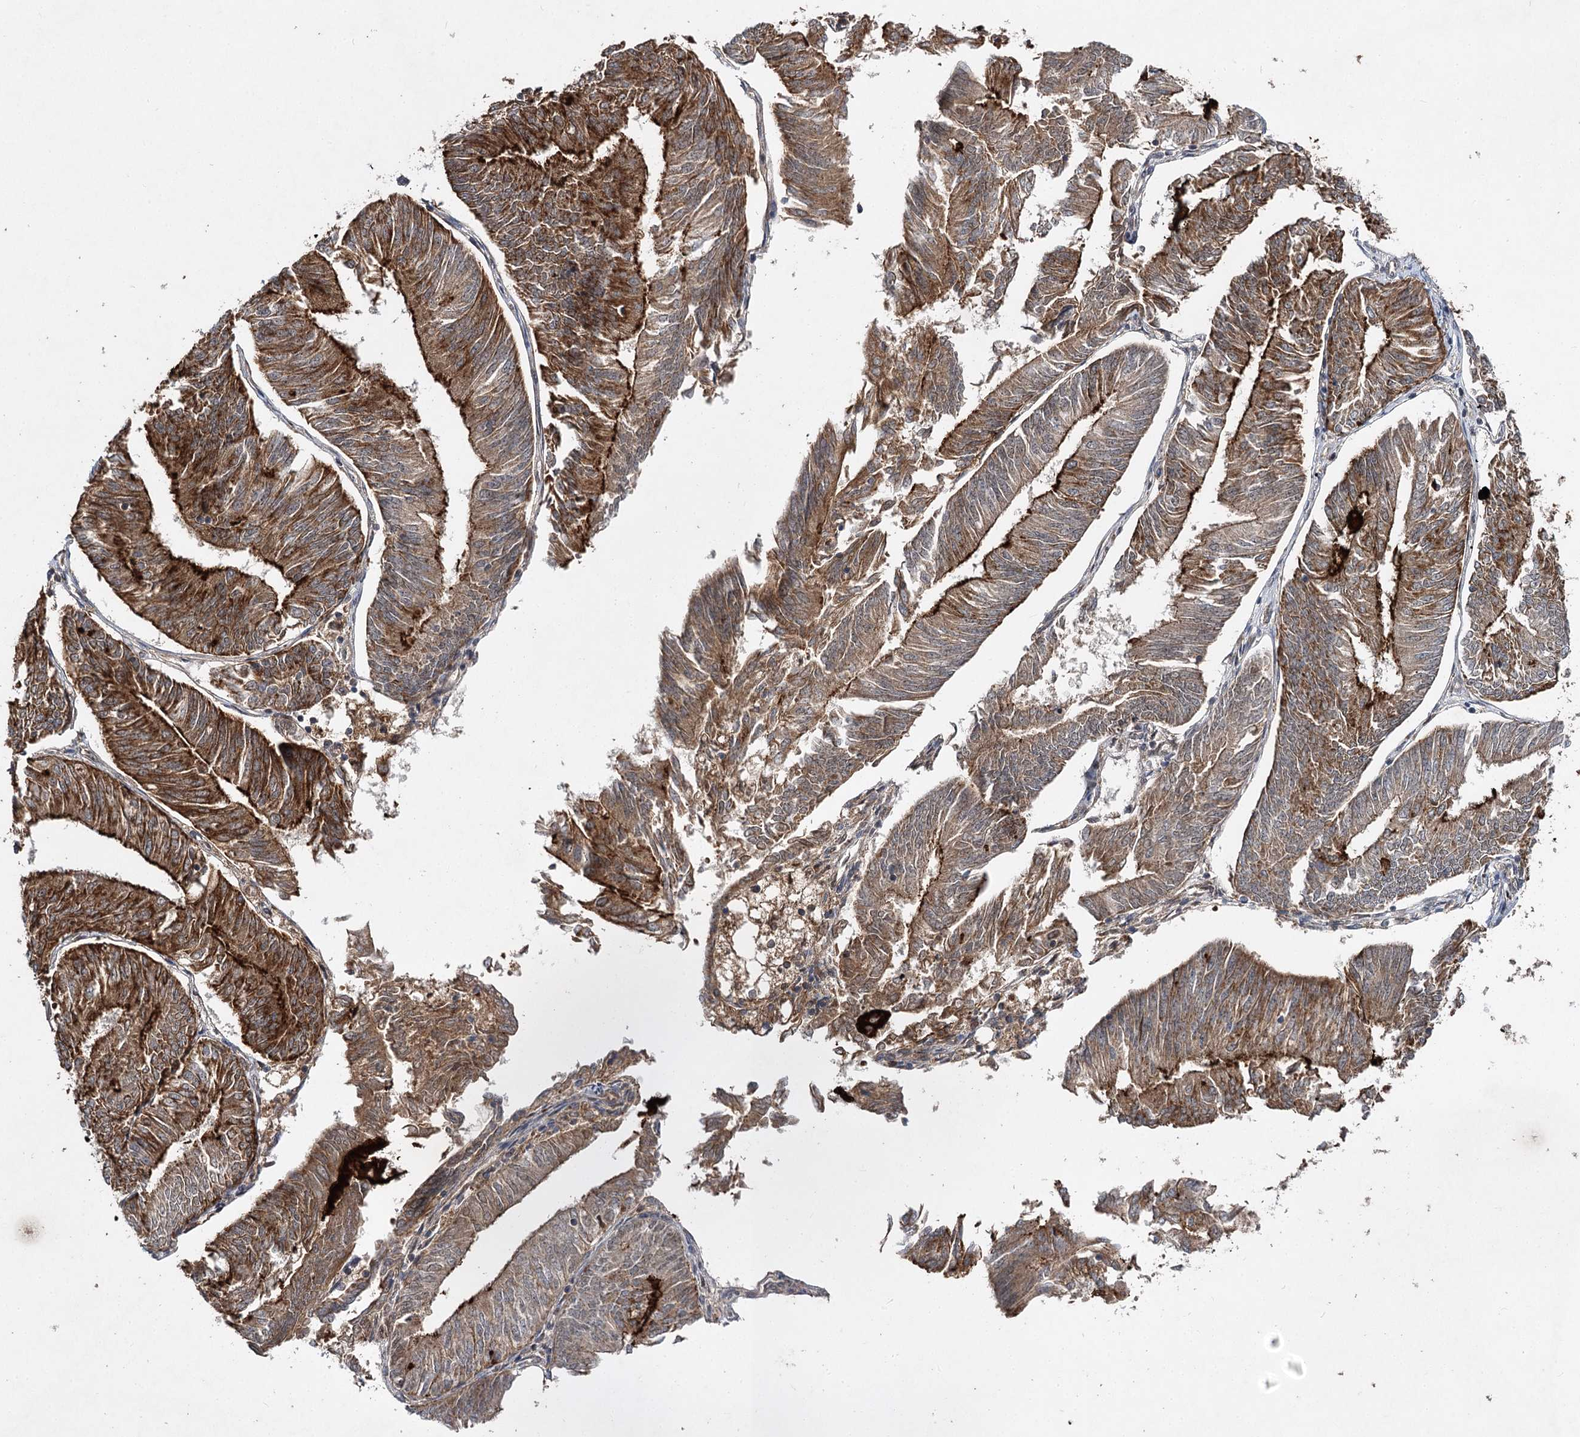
{"staining": {"intensity": "strong", "quantity": "25%-75%", "location": "cytoplasmic/membranous"}, "tissue": "endometrial cancer", "cell_type": "Tumor cells", "image_type": "cancer", "snomed": [{"axis": "morphology", "description": "Adenocarcinoma, NOS"}, {"axis": "topography", "description": "Endometrium"}], "caption": "Adenocarcinoma (endometrial) stained with DAB (3,3'-diaminobenzidine) immunohistochemistry reveals high levels of strong cytoplasmic/membranous positivity in approximately 25%-75% of tumor cells.", "gene": "MSANTD2", "patient": {"sex": "female", "age": 58}}